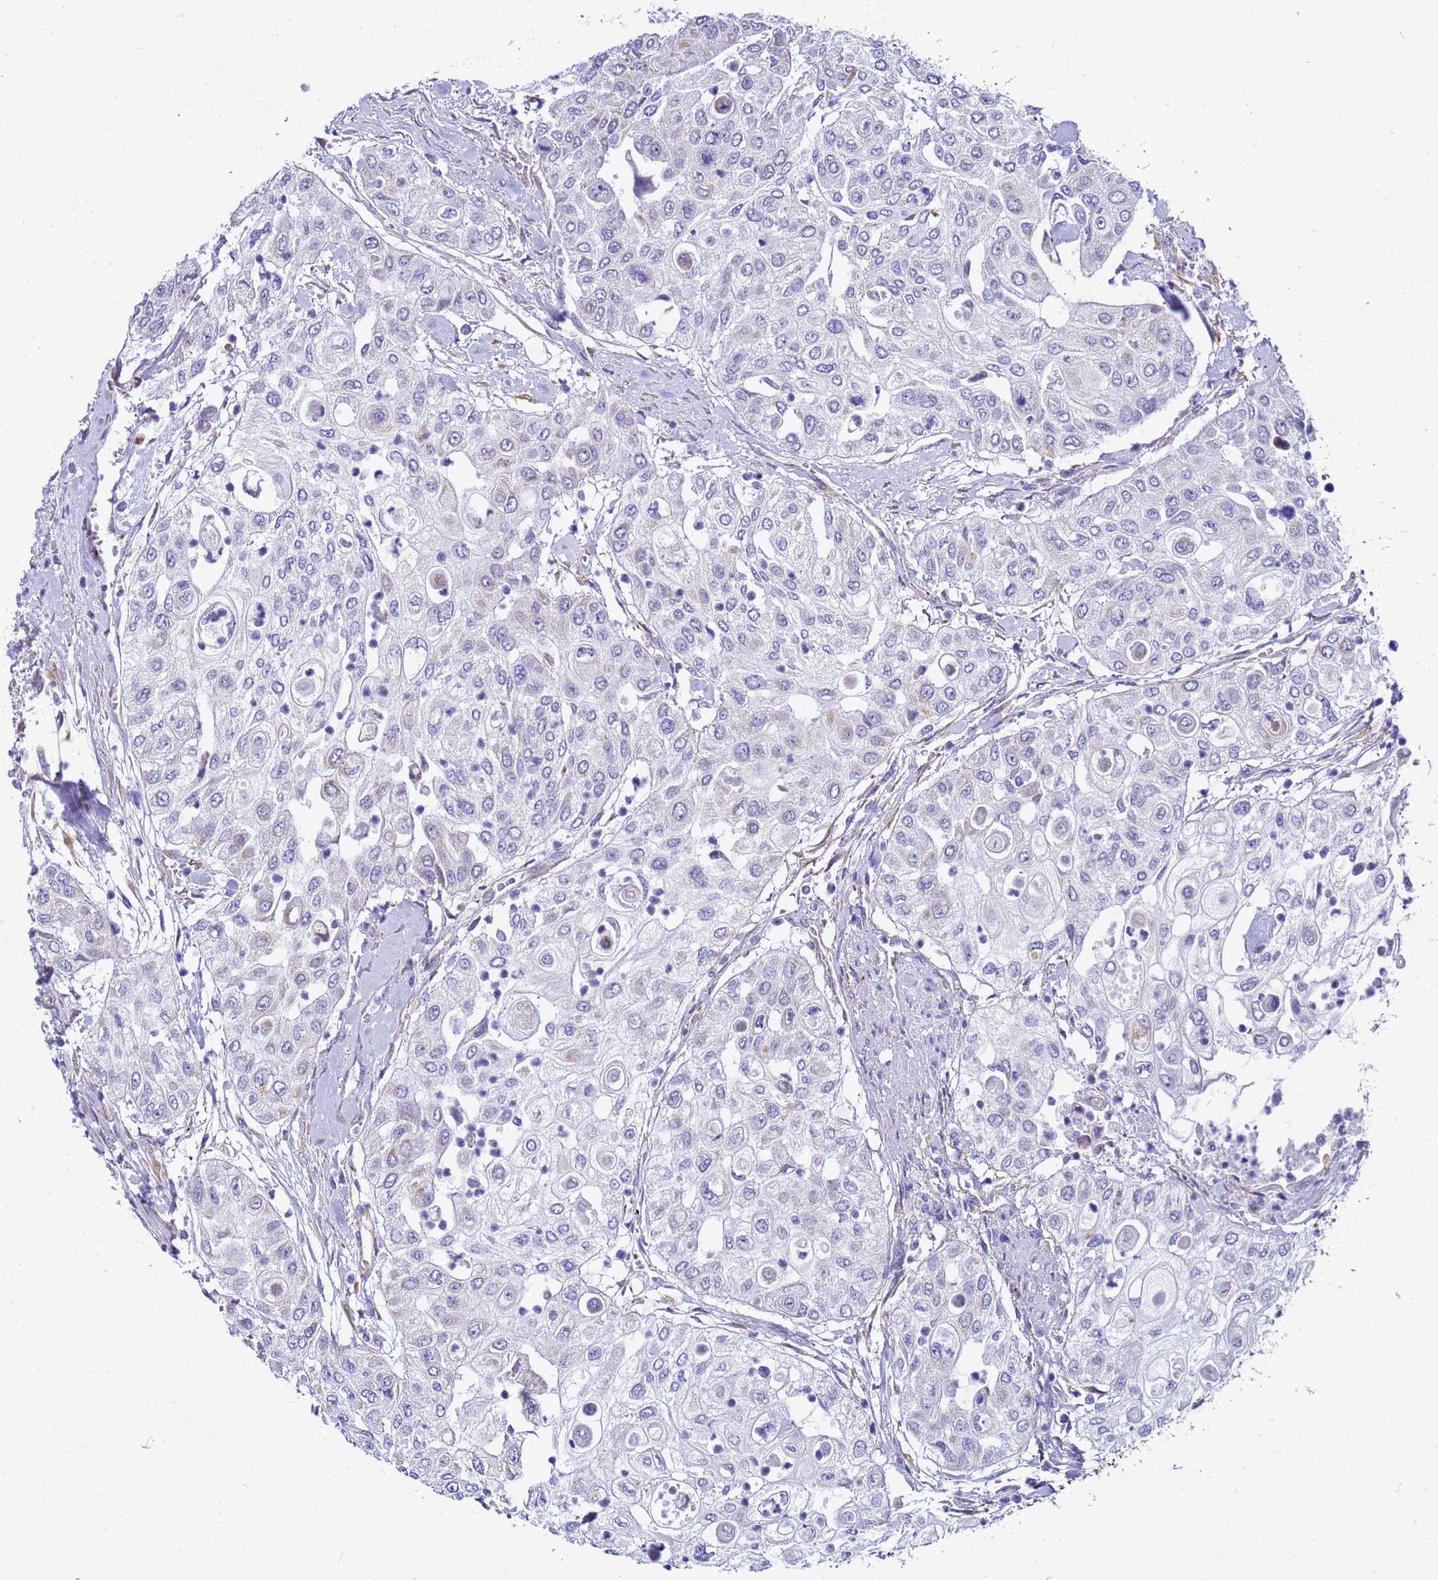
{"staining": {"intensity": "negative", "quantity": "none", "location": "none"}, "tissue": "urothelial cancer", "cell_type": "Tumor cells", "image_type": "cancer", "snomed": [{"axis": "morphology", "description": "Urothelial carcinoma, High grade"}, {"axis": "topography", "description": "Urinary bladder"}], "caption": "A micrograph of urothelial carcinoma (high-grade) stained for a protein exhibits no brown staining in tumor cells.", "gene": "UBXN2B", "patient": {"sex": "female", "age": 79}}